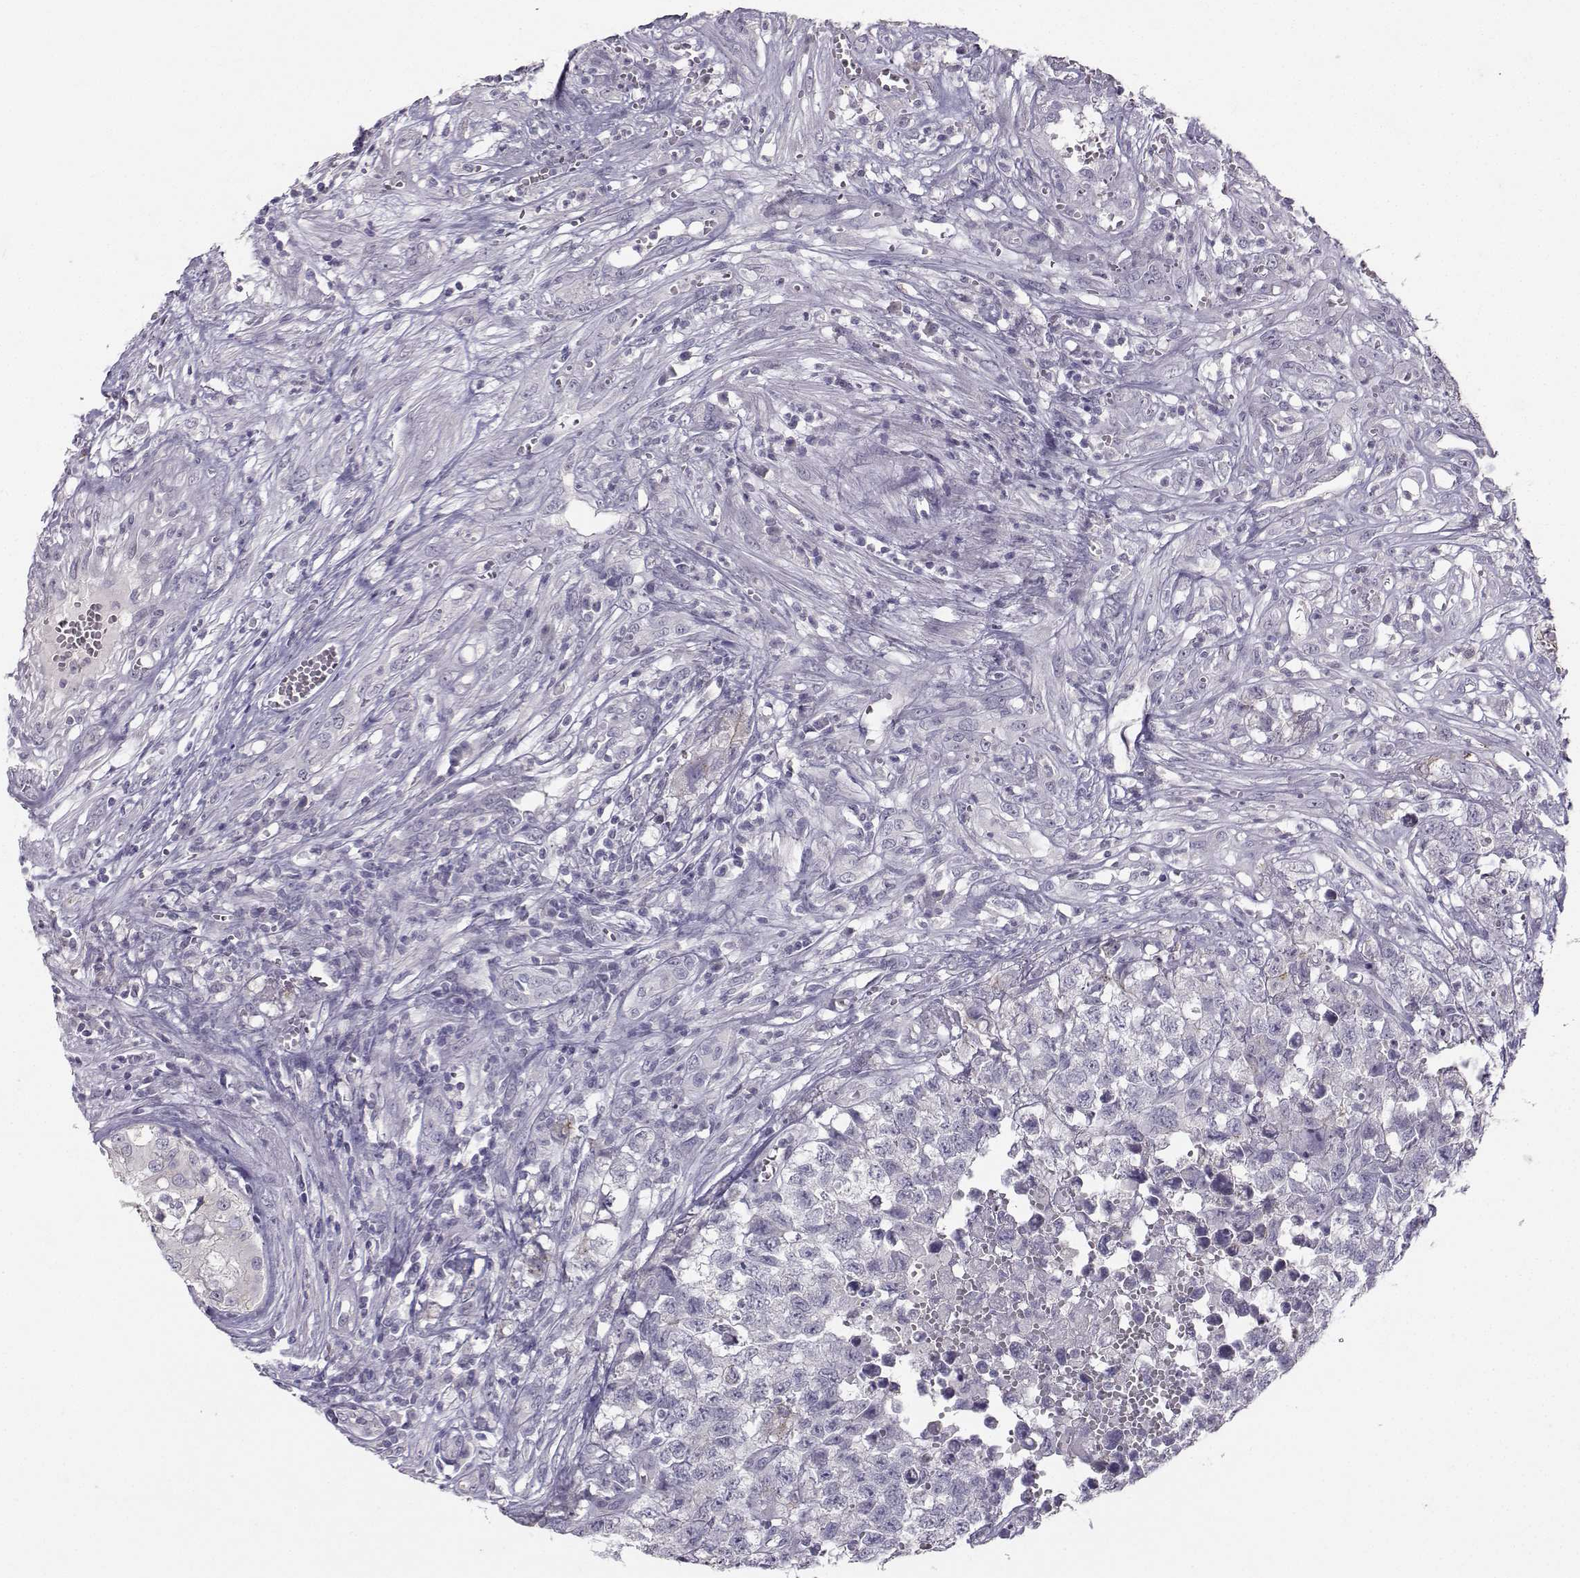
{"staining": {"intensity": "negative", "quantity": "none", "location": "none"}, "tissue": "testis cancer", "cell_type": "Tumor cells", "image_type": "cancer", "snomed": [{"axis": "morphology", "description": "Seminoma, NOS"}, {"axis": "morphology", "description": "Carcinoma, Embryonal, NOS"}, {"axis": "topography", "description": "Testis"}], "caption": "Embryonal carcinoma (testis) was stained to show a protein in brown. There is no significant expression in tumor cells.", "gene": "PKP2", "patient": {"sex": "male", "age": 22}}